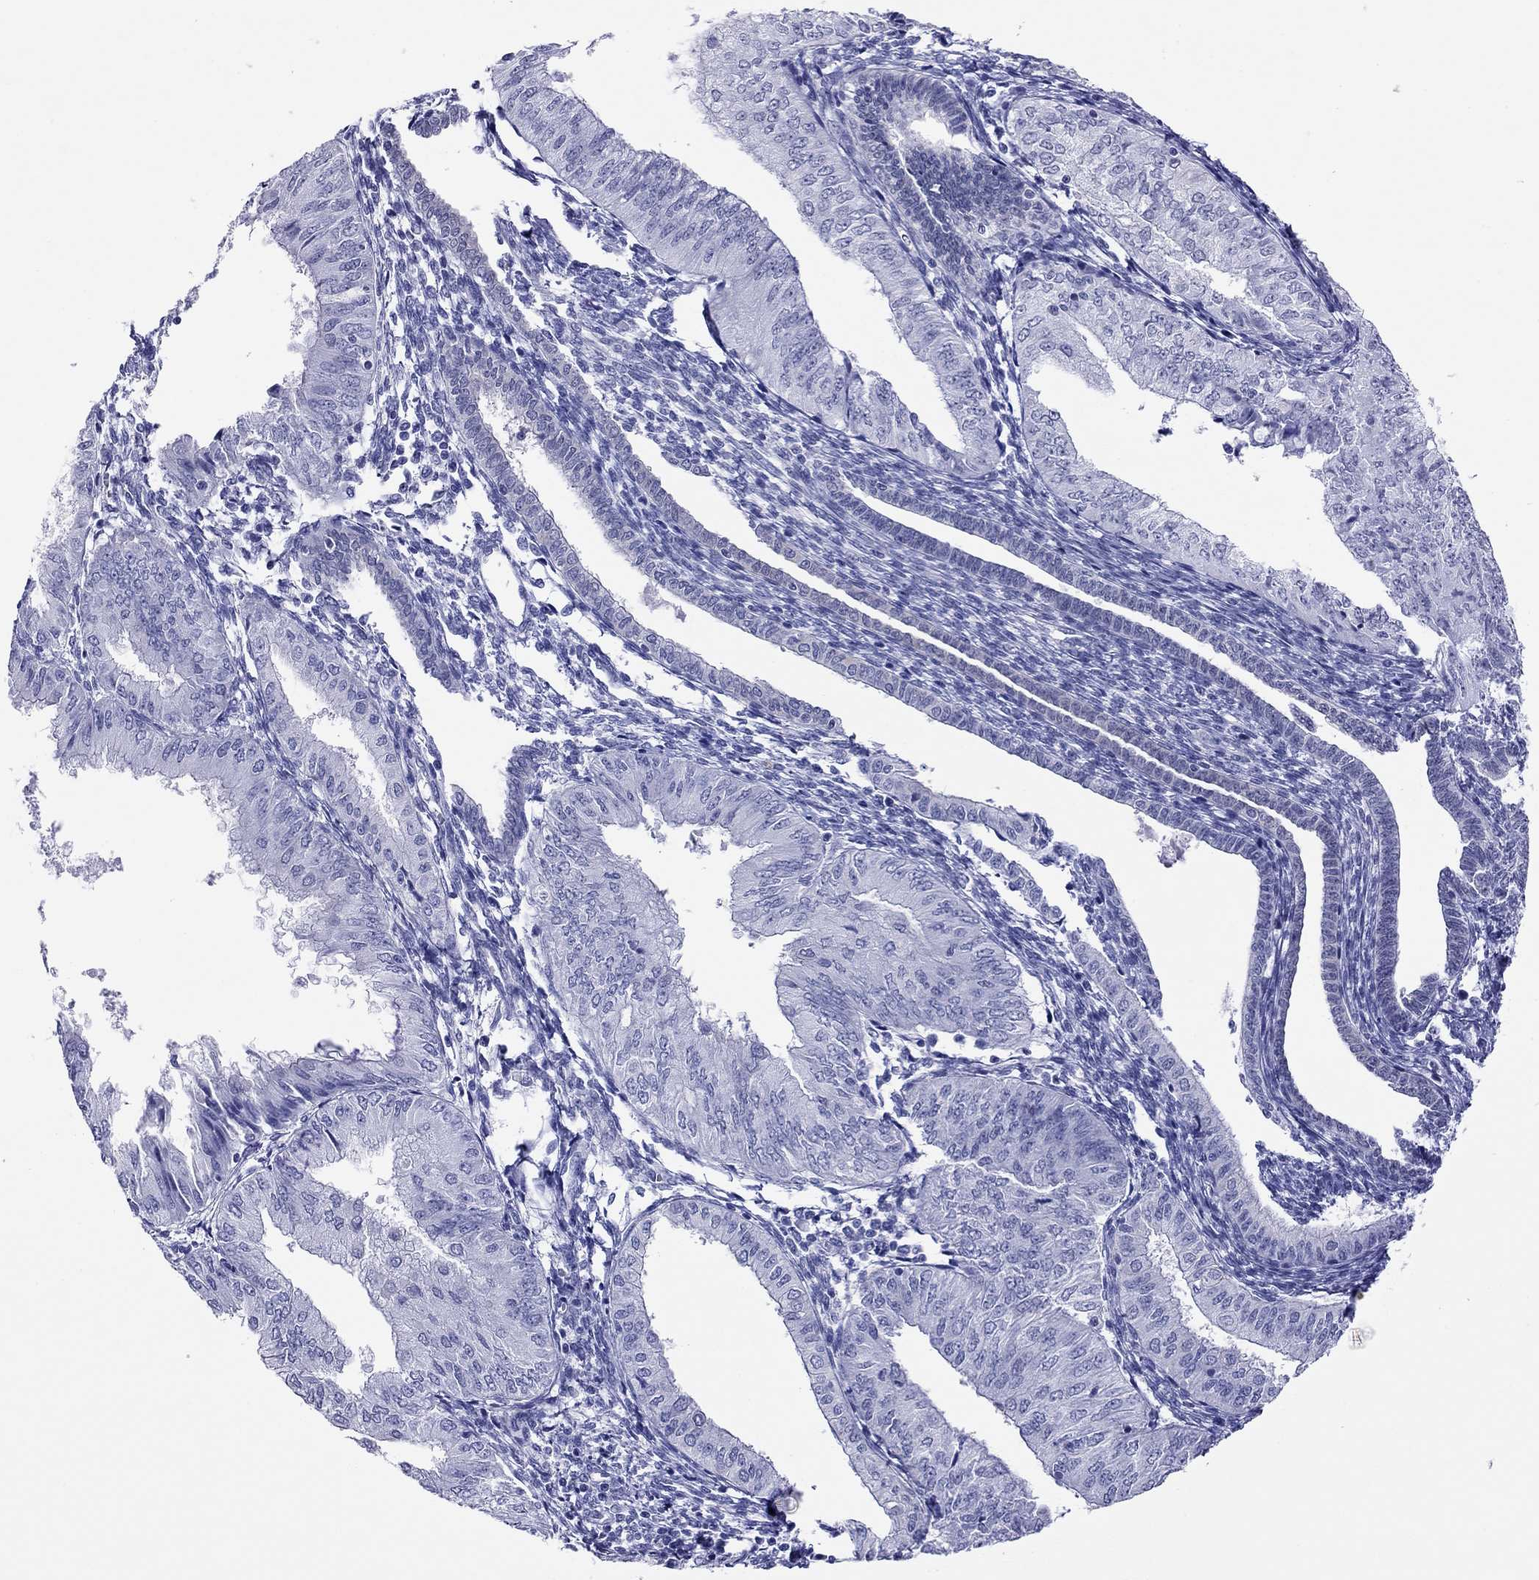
{"staining": {"intensity": "negative", "quantity": "none", "location": "none"}, "tissue": "endometrial cancer", "cell_type": "Tumor cells", "image_type": "cancer", "snomed": [{"axis": "morphology", "description": "Adenocarcinoma, NOS"}, {"axis": "topography", "description": "Endometrium"}], "caption": "IHC histopathology image of neoplastic tissue: human endometrial cancer stained with DAB (3,3'-diaminobenzidine) displays no significant protein positivity in tumor cells. (Brightfield microscopy of DAB immunohistochemistry (IHC) at high magnification).", "gene": "MYMX", "patient": {"sex": "female", "age": 53}}